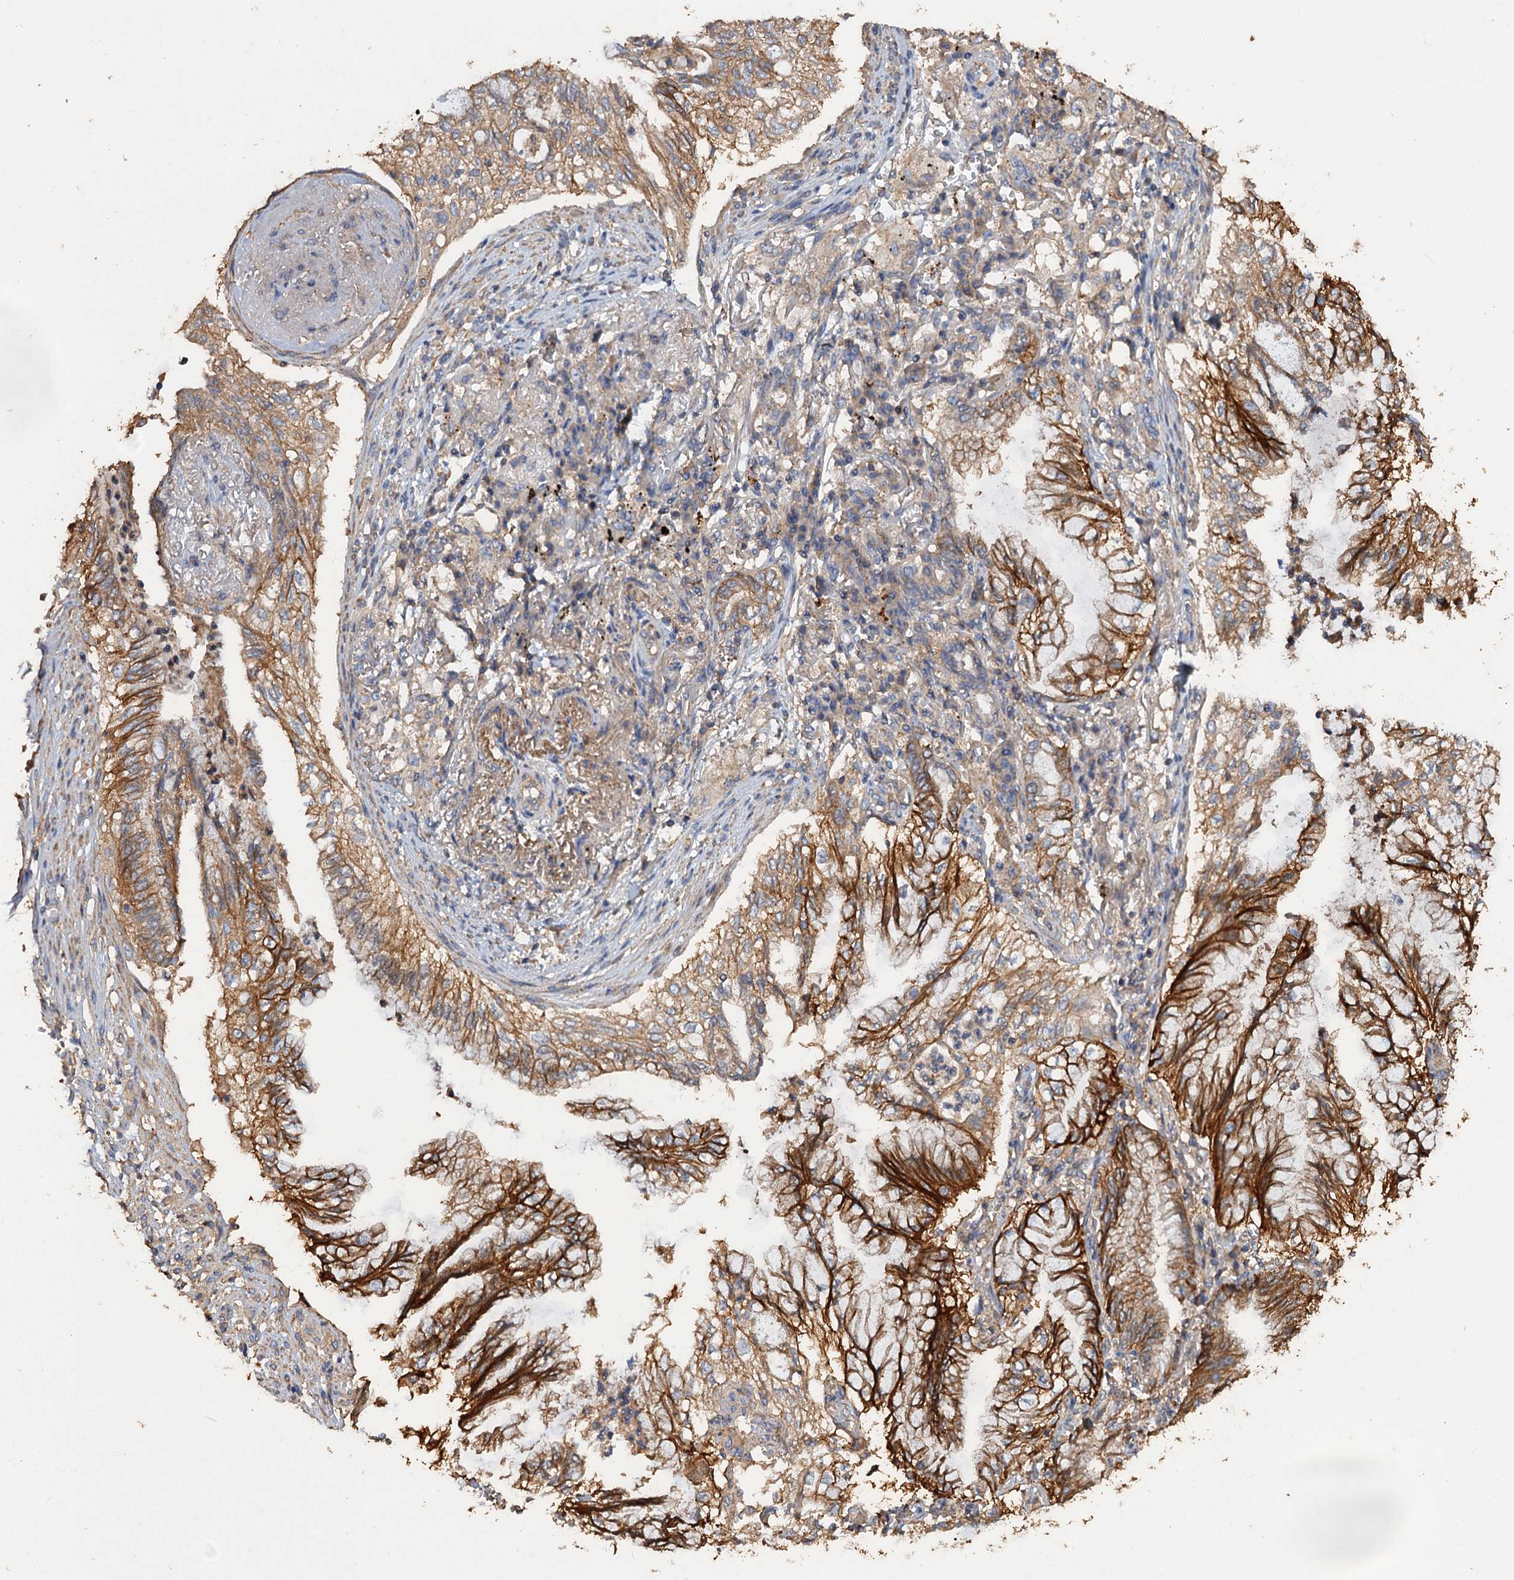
{"staining": {"intensity": "moderate", "quantity": ">75%", "location": "cytoplasmic/membranous"}, "tissue": "lung cancer", "cell_type": "Tumor cells", "image_type": "cancer", "snomed": [{"axis": "morphology", "description": "Adenocarcinoma, NOS"}, {"axis": "topography", "description": "Lung"}], "caption": "A high-resolution micrograph shows immunohistochemistry staining of lung adenocarcinoma, which demonstrates moderate cytoplasmic/membranous expression in approximately >75% of tumor cells. (brown staining indicates protein expression, while blue staining denotes nuclei).", "gene": "SCUBE3", "patient": {"sex": "female", "age": 70}}